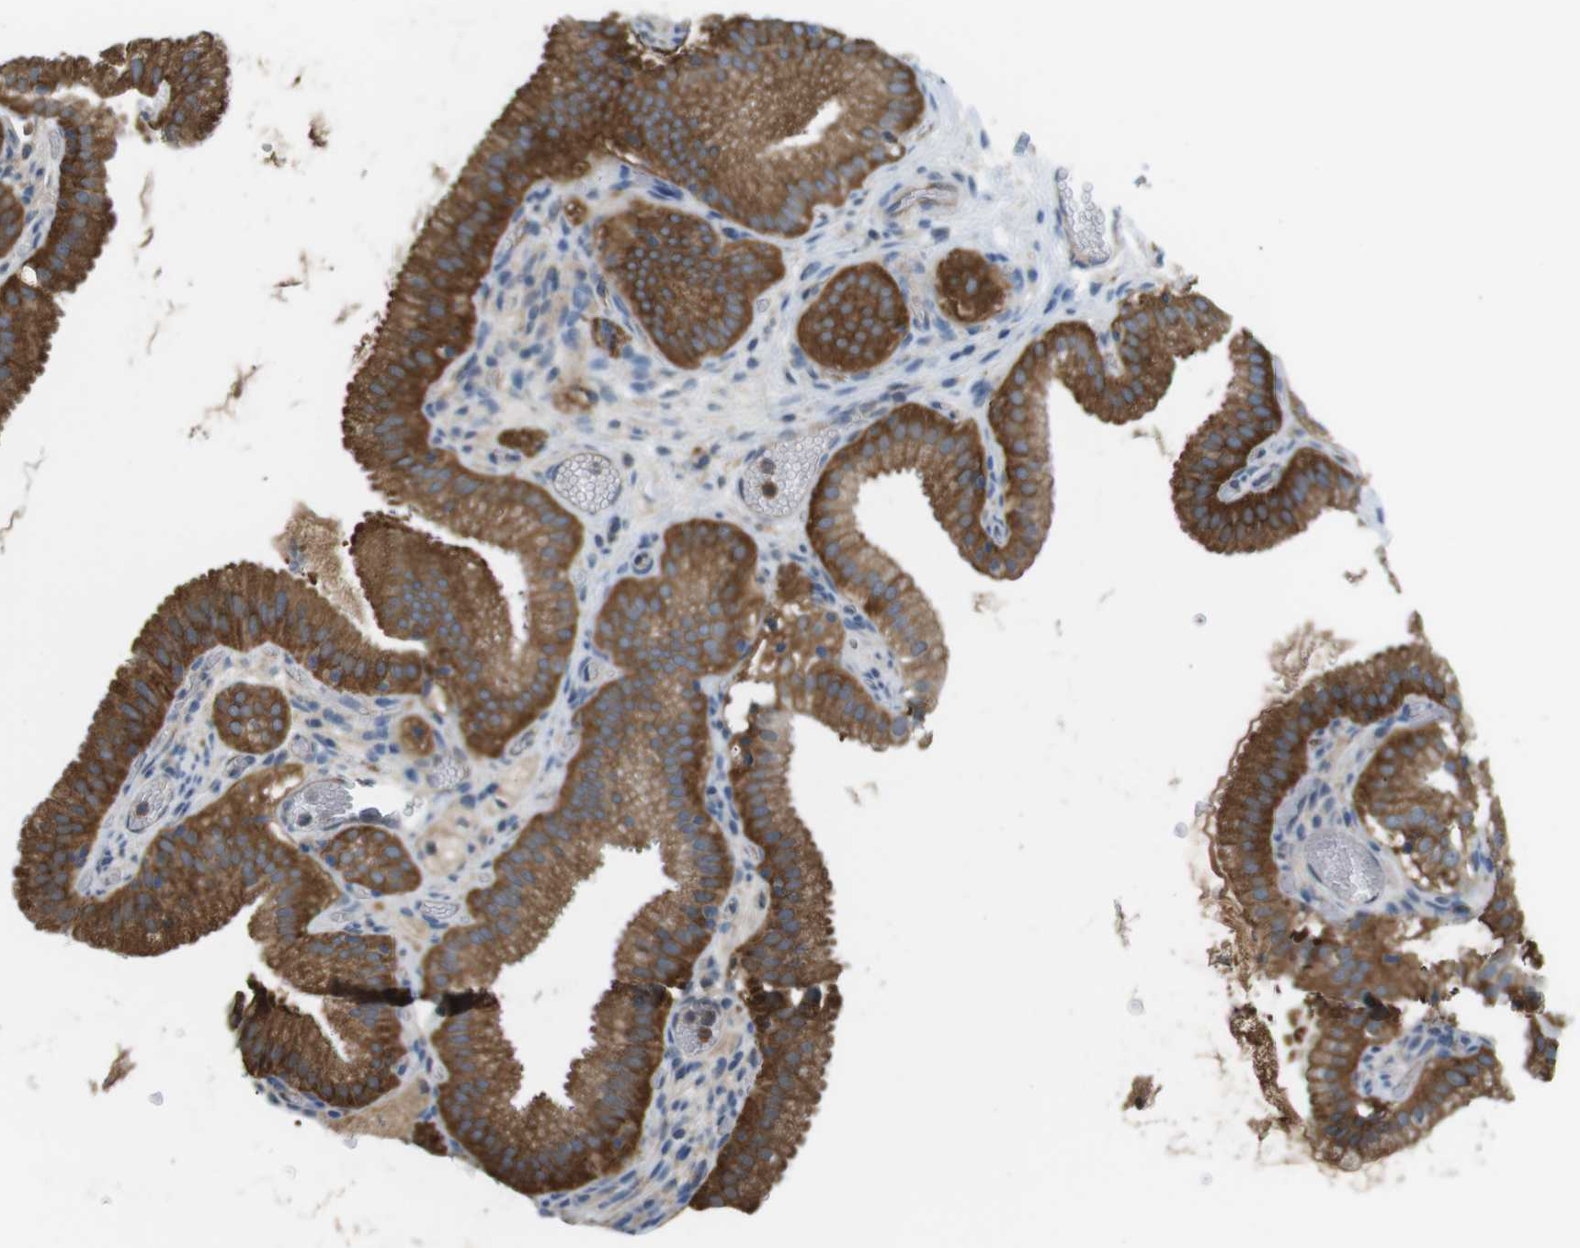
{"staining": {"intensity": "strong", "quantity": ">75%", "location": "cytoplasmic/membranous"}, "tissue": "gallbladder", "cell_type": "Glandular cells", "image_type": "normal", "snomed": [{"axis": "morphology", "description": "Normal tissue, NOS"}, {"axis": "topography", "description": "Gallbladder"}], "caption": "A micrograph of human gallbladder stained for a protein reveals strong cytoplasmic/membranous brown staining in glandular cells. (IHC, brightfield microscopy, high magnification).", "gene": "PEPD", "patient": {"sex": "male", "age": 54}}